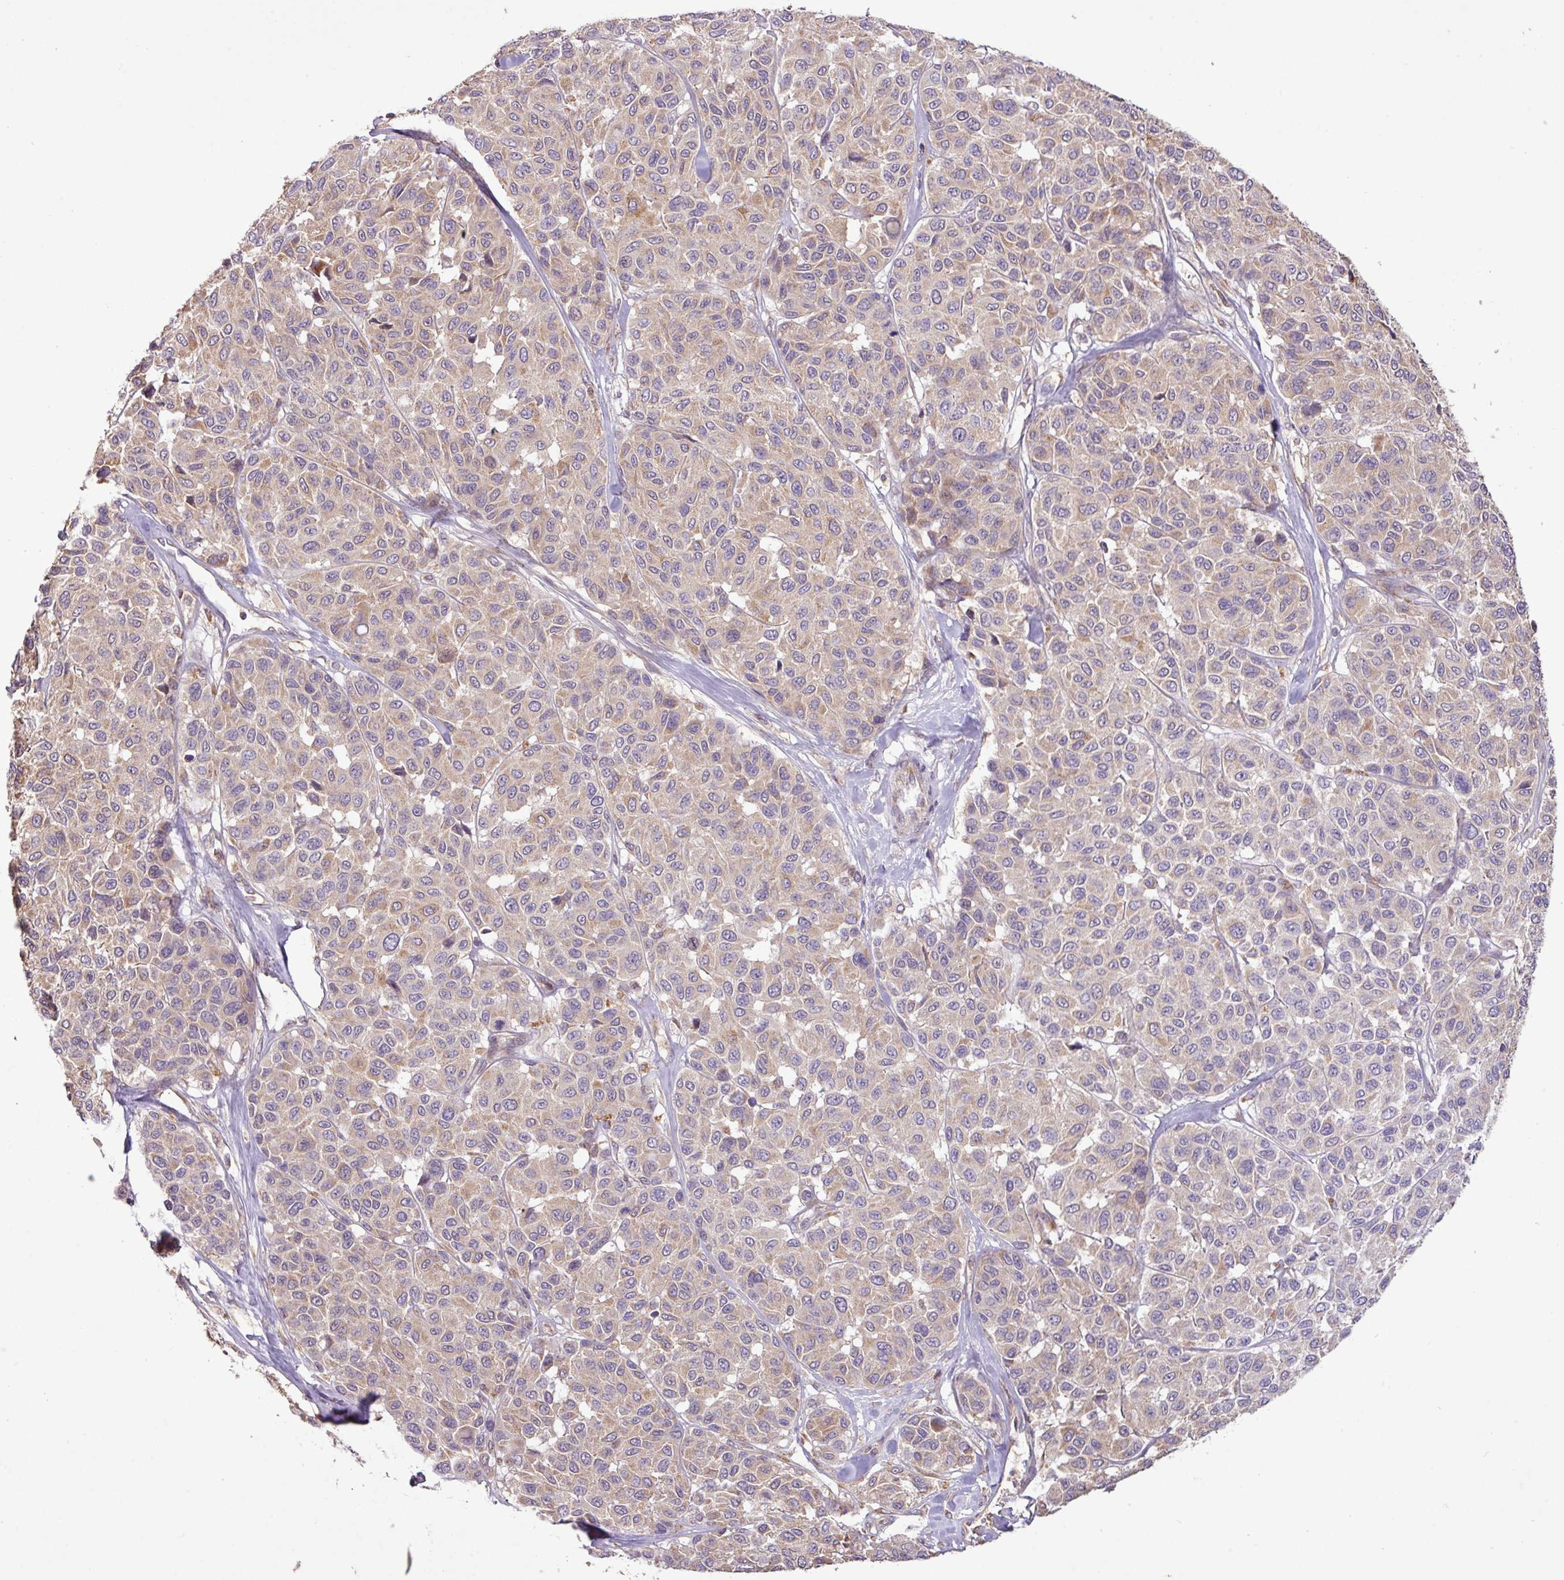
{"staining": {"intensity": "moderate", "quantity": ">75%", "location": "cytoplasmic/membranous"}, "tissue": "melanoma", "cell_type": "Tumor cells", "image_type": "cancer", "snomed": [{"axis": "morphology", "description": "Malignant melanoma, NOS"}, {"axis": "topography", "description": "Skin"}], "caption": "Malignant melanoma was stained to show a protein in brown. There is medium levels of moderate cytoplasmic/membranous positivity in about >75% of tumor cells. (DAB (3,3'-diaminobenzidine) = brown stain, brightfield microscopy at high magnification).", "gene": "YPEL3", "patient": {"sex": "female", "age": 66}}